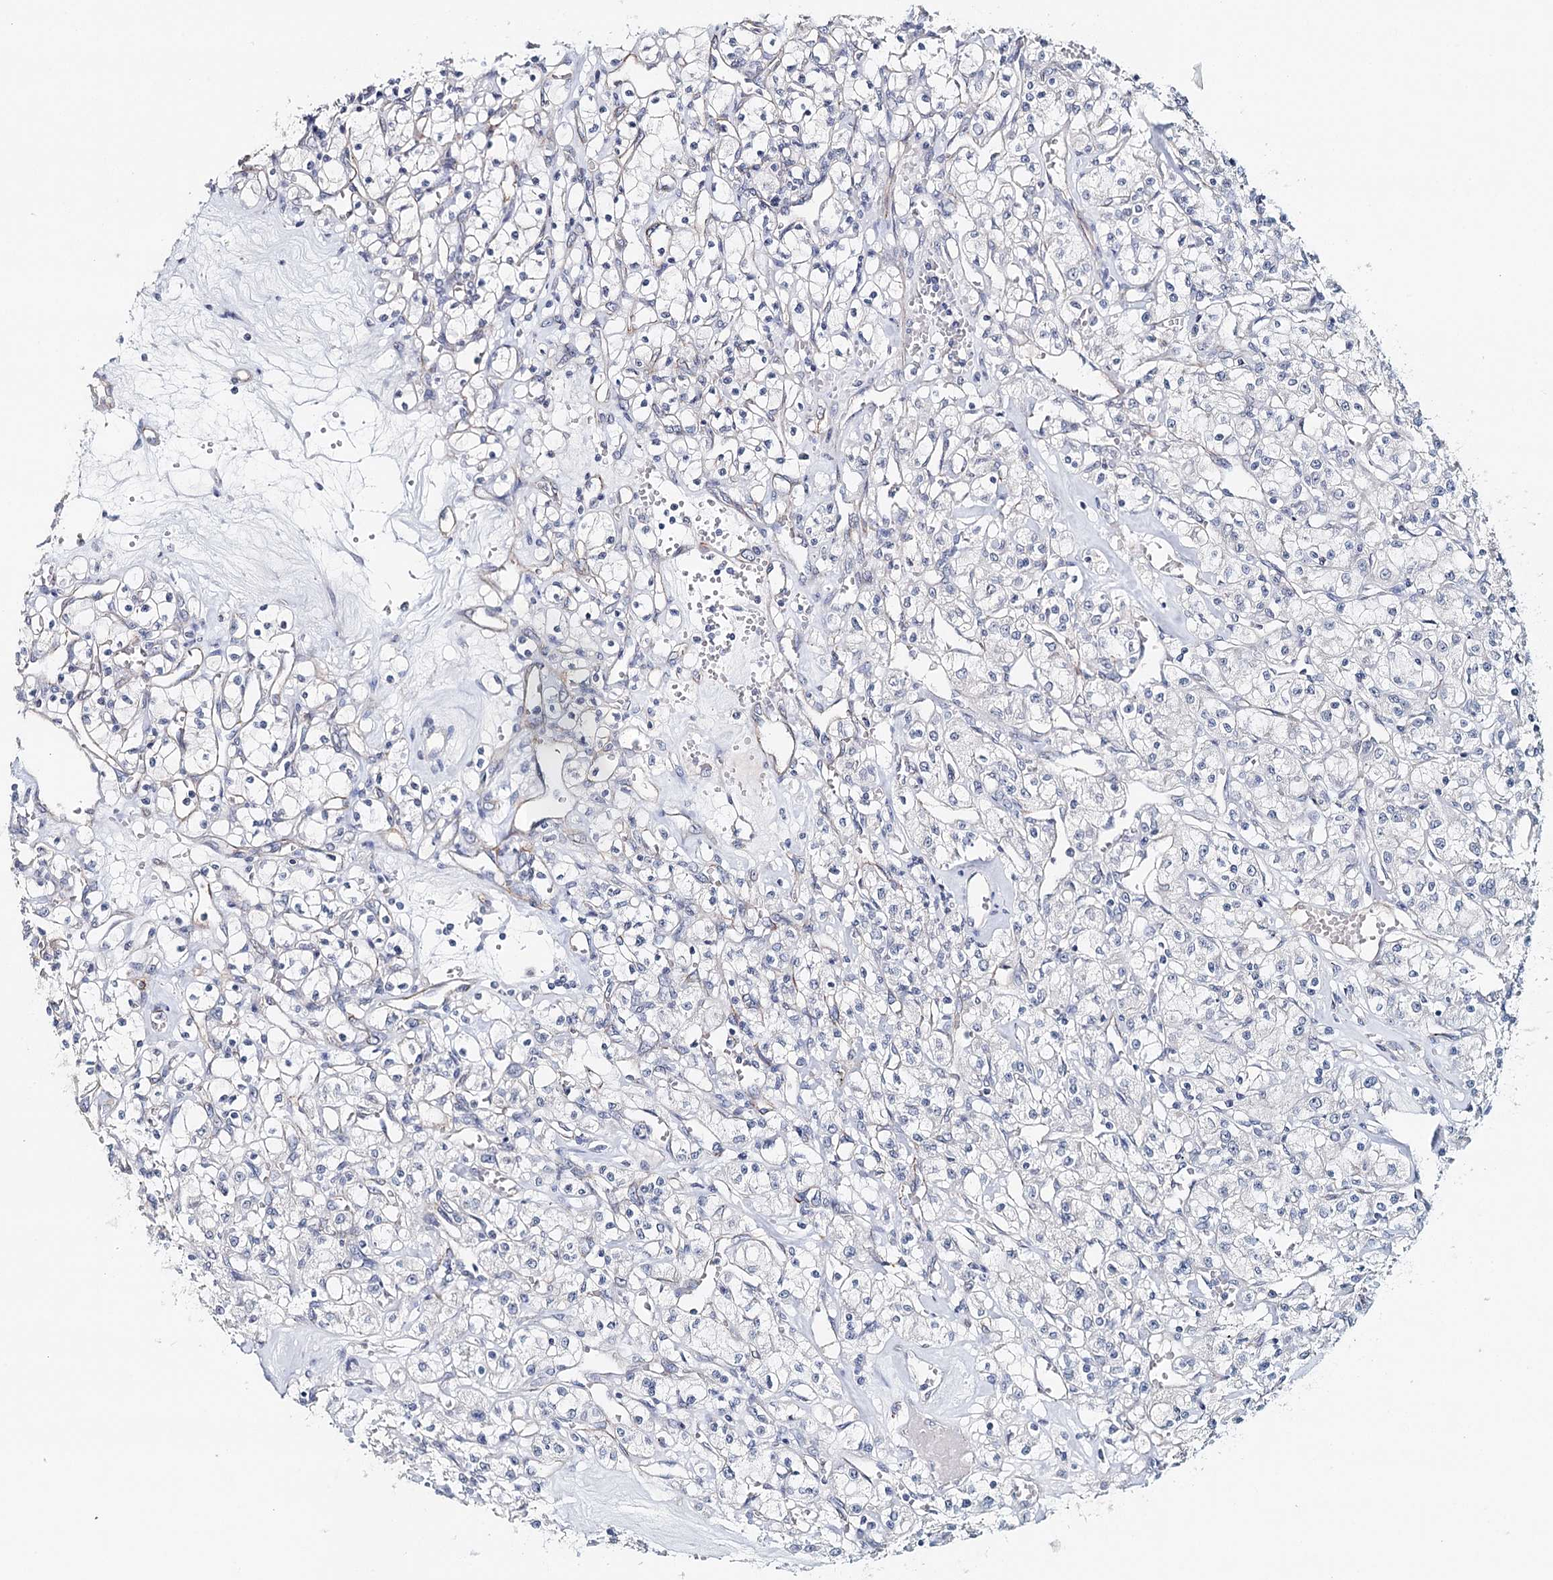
{"staining": {"intensity": "negative", "quantity": "none", "location": "none"}, "tissue": "renal cancer", "cell_type": "Tumor cells", "image_type": "cancer", "snomed": [{"axis": "morphology", "description": "Adenocarcinoma, NOS"}, {"axis": "topography", "description": "Kidney"}], "caption": "High magnification brightfield microscopy of adenocarcinoma (renal) stained with DAB (3,3'-diaminobenzidine) (brown) and counterstained with hematoxylin (blue): tumor cells show no significant expression. (DAB (3,3'-diaminobenzidine) IHC, high magnification).", "gene": "SYNPO", "patient": {"sex": "female", "age": 59}}